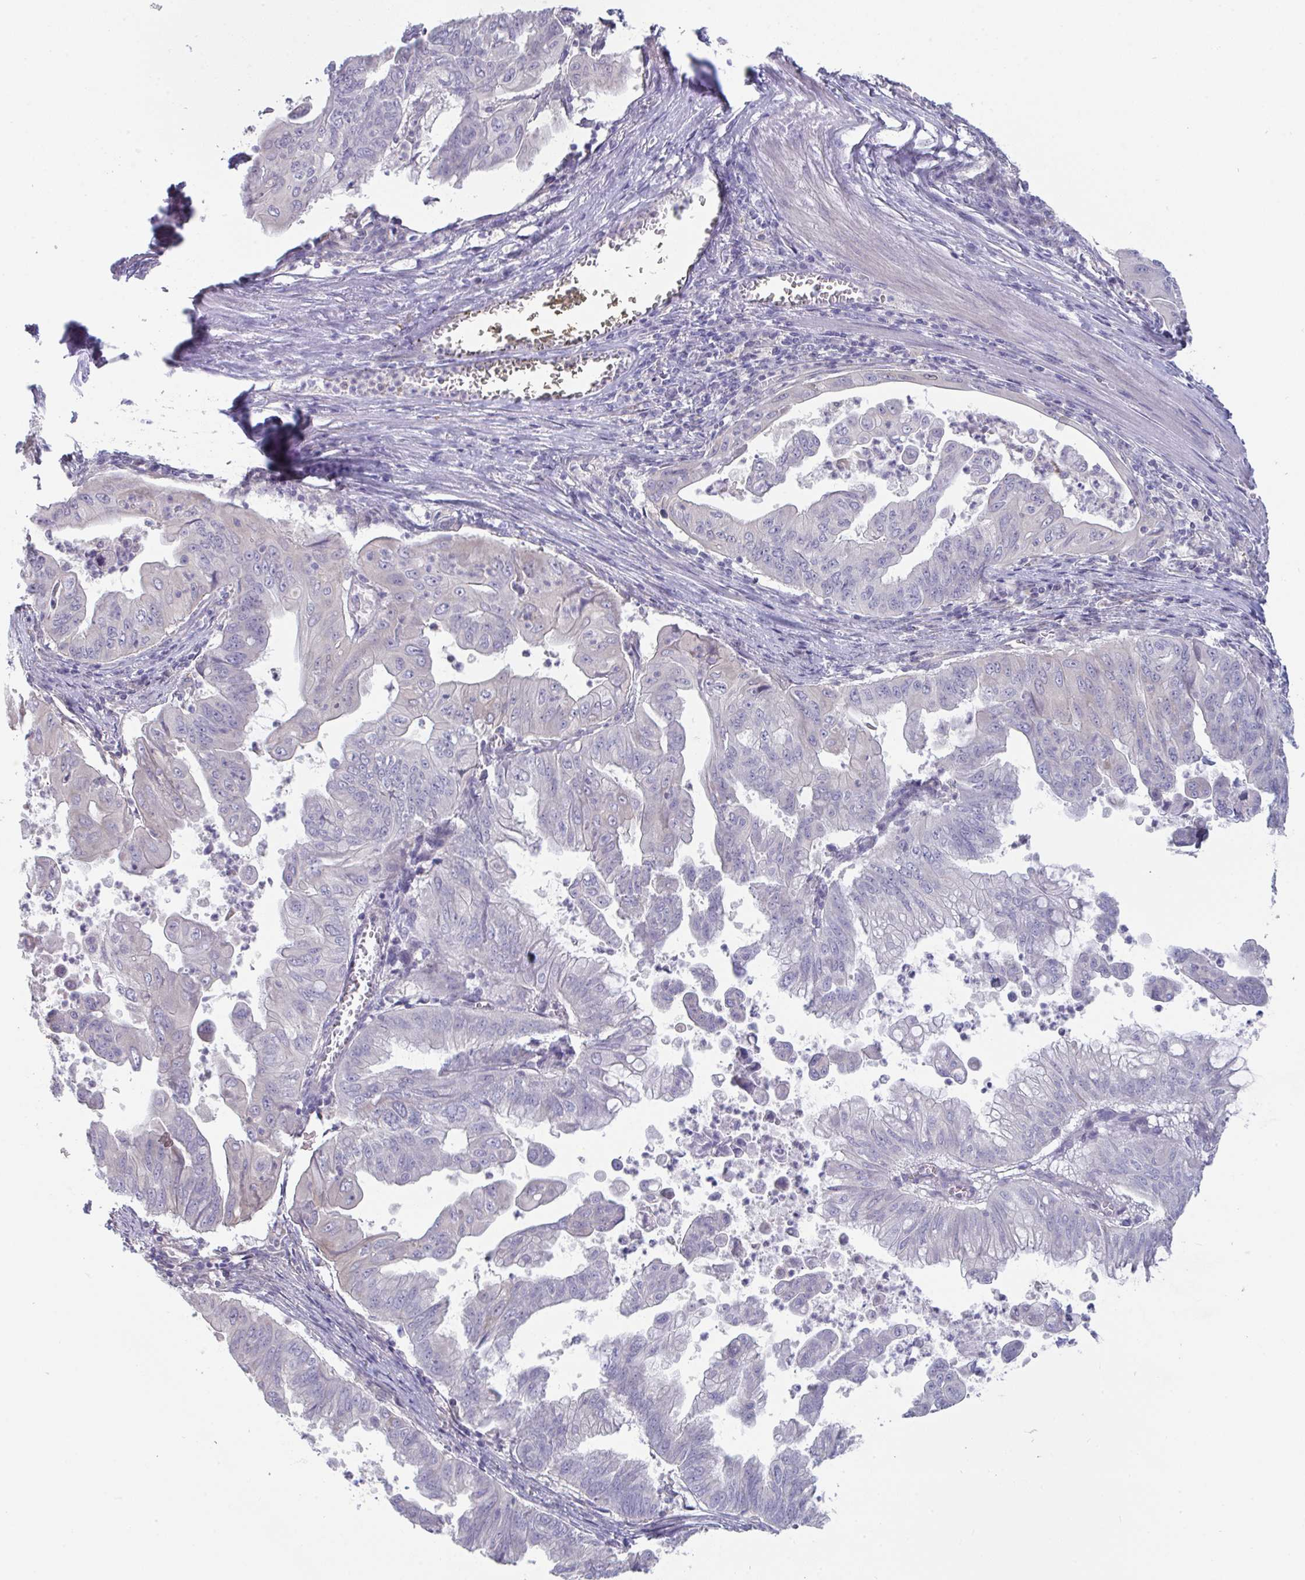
{"staining": {"intensity": "negative", "quantity": "none", "location": "none"}, "tissue": "stomach cancer", "cell_type": "Tumor cells", "image_type": "cancer", "snomed": [{"axis": "morphology", "description": "Adenocarcinoma, NOS"}, {"axis": "topography", "description": "Stomach, upper"}], "caption": "DAB immunohistochemical staining of human stomach cancer shows no significant expression in tumor cells.", "gene": "PTPRD", "patient": {"sex": "male", "age": 80}}